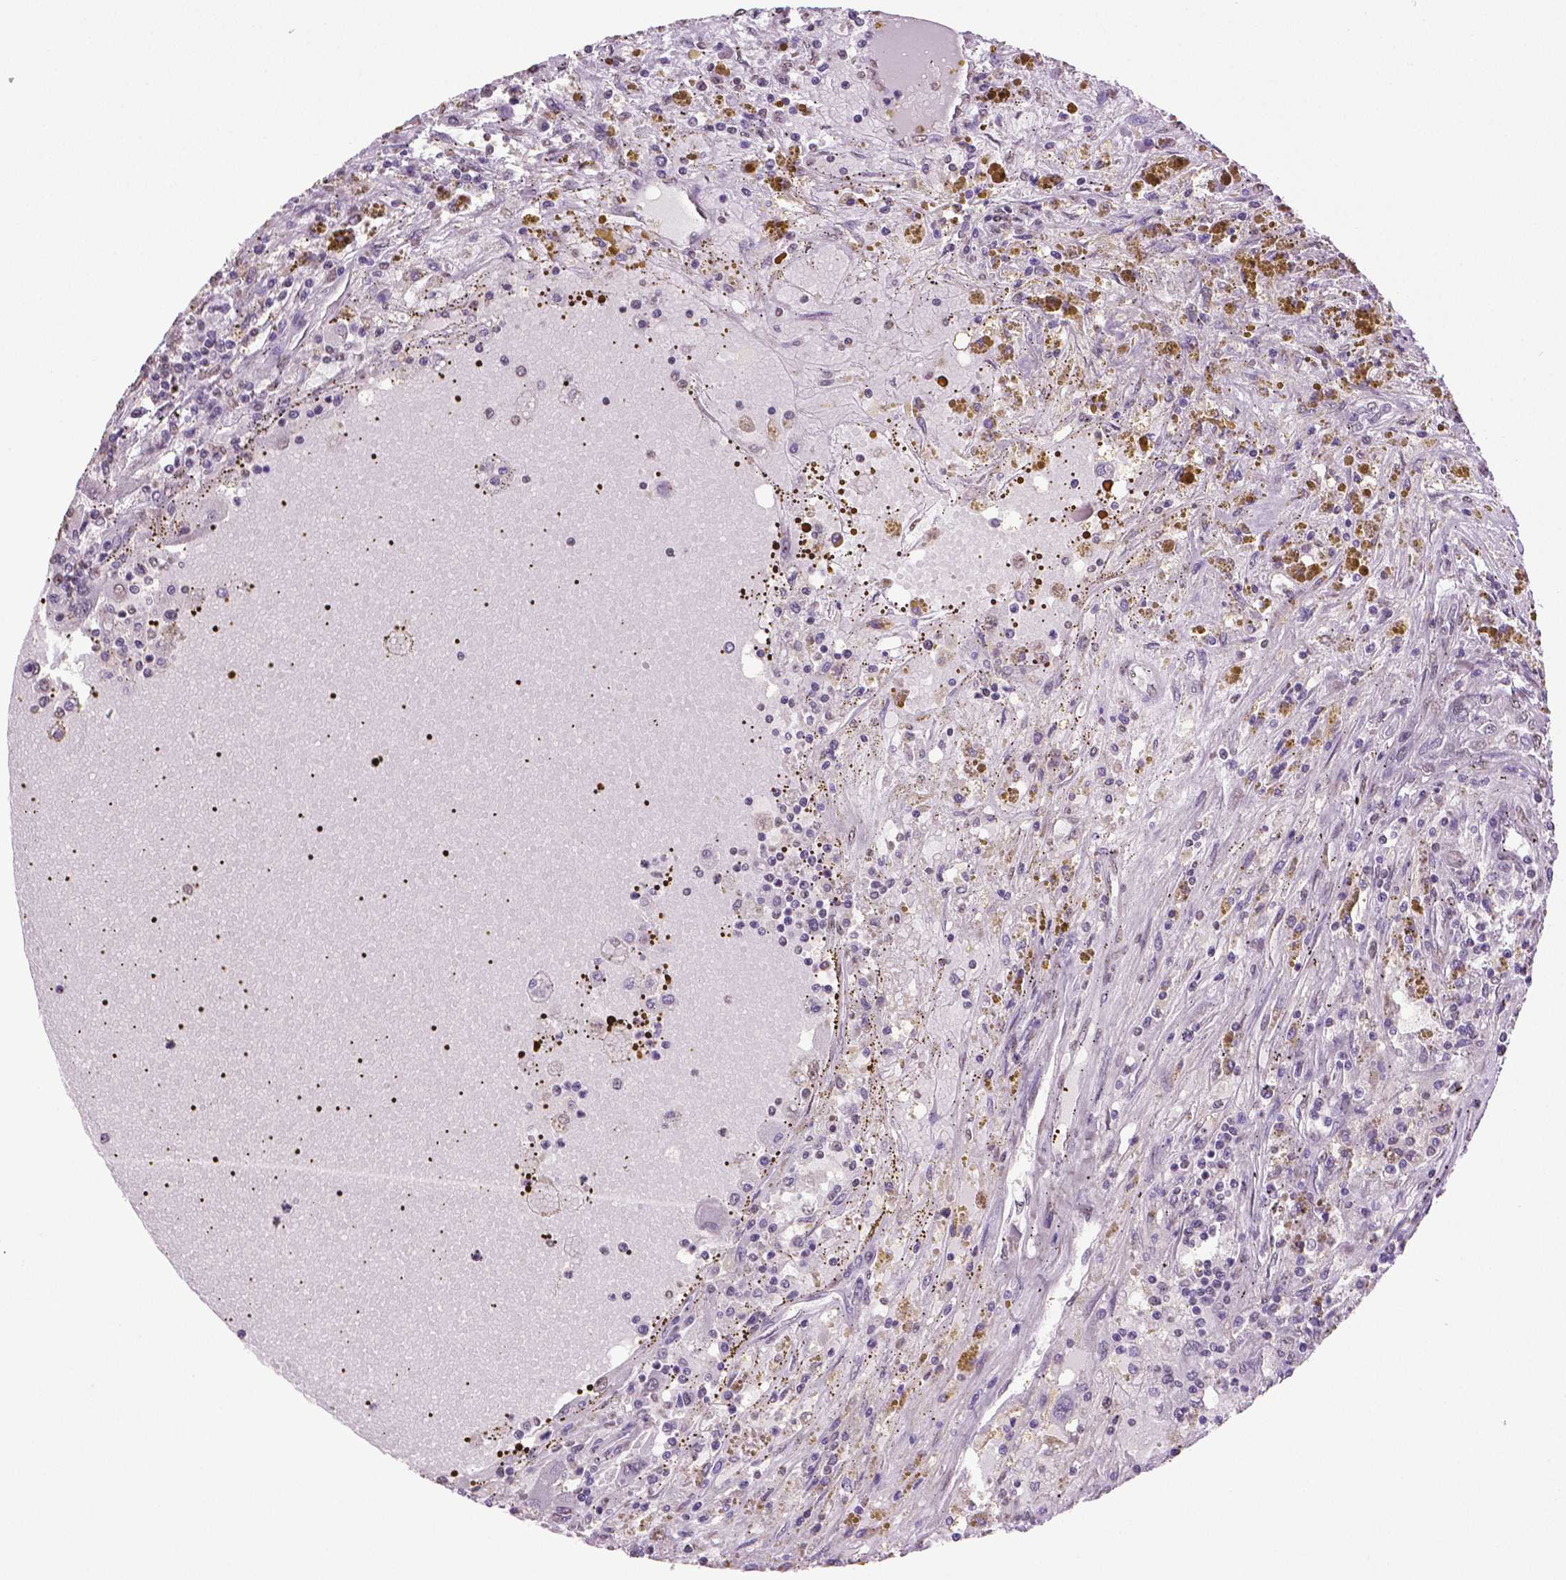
{"staining": {"intensity": "negative", "quantity": "none", "location": "none"}, "tissue": "renal cancer", "cell_type": "Tumor cells", "image_type": "cancer", "snomed": [{"axis": "morphology", "description": "Adenocarcinoma, NOS"}, {"axis": "topography", "description": "Kidney"}], "caption": "Tumor cells show no significant protein positivity in adenocarcinoma (renal).", "gene": "IGF2BP1", "patient": {"sex": "female", "age": 67}}